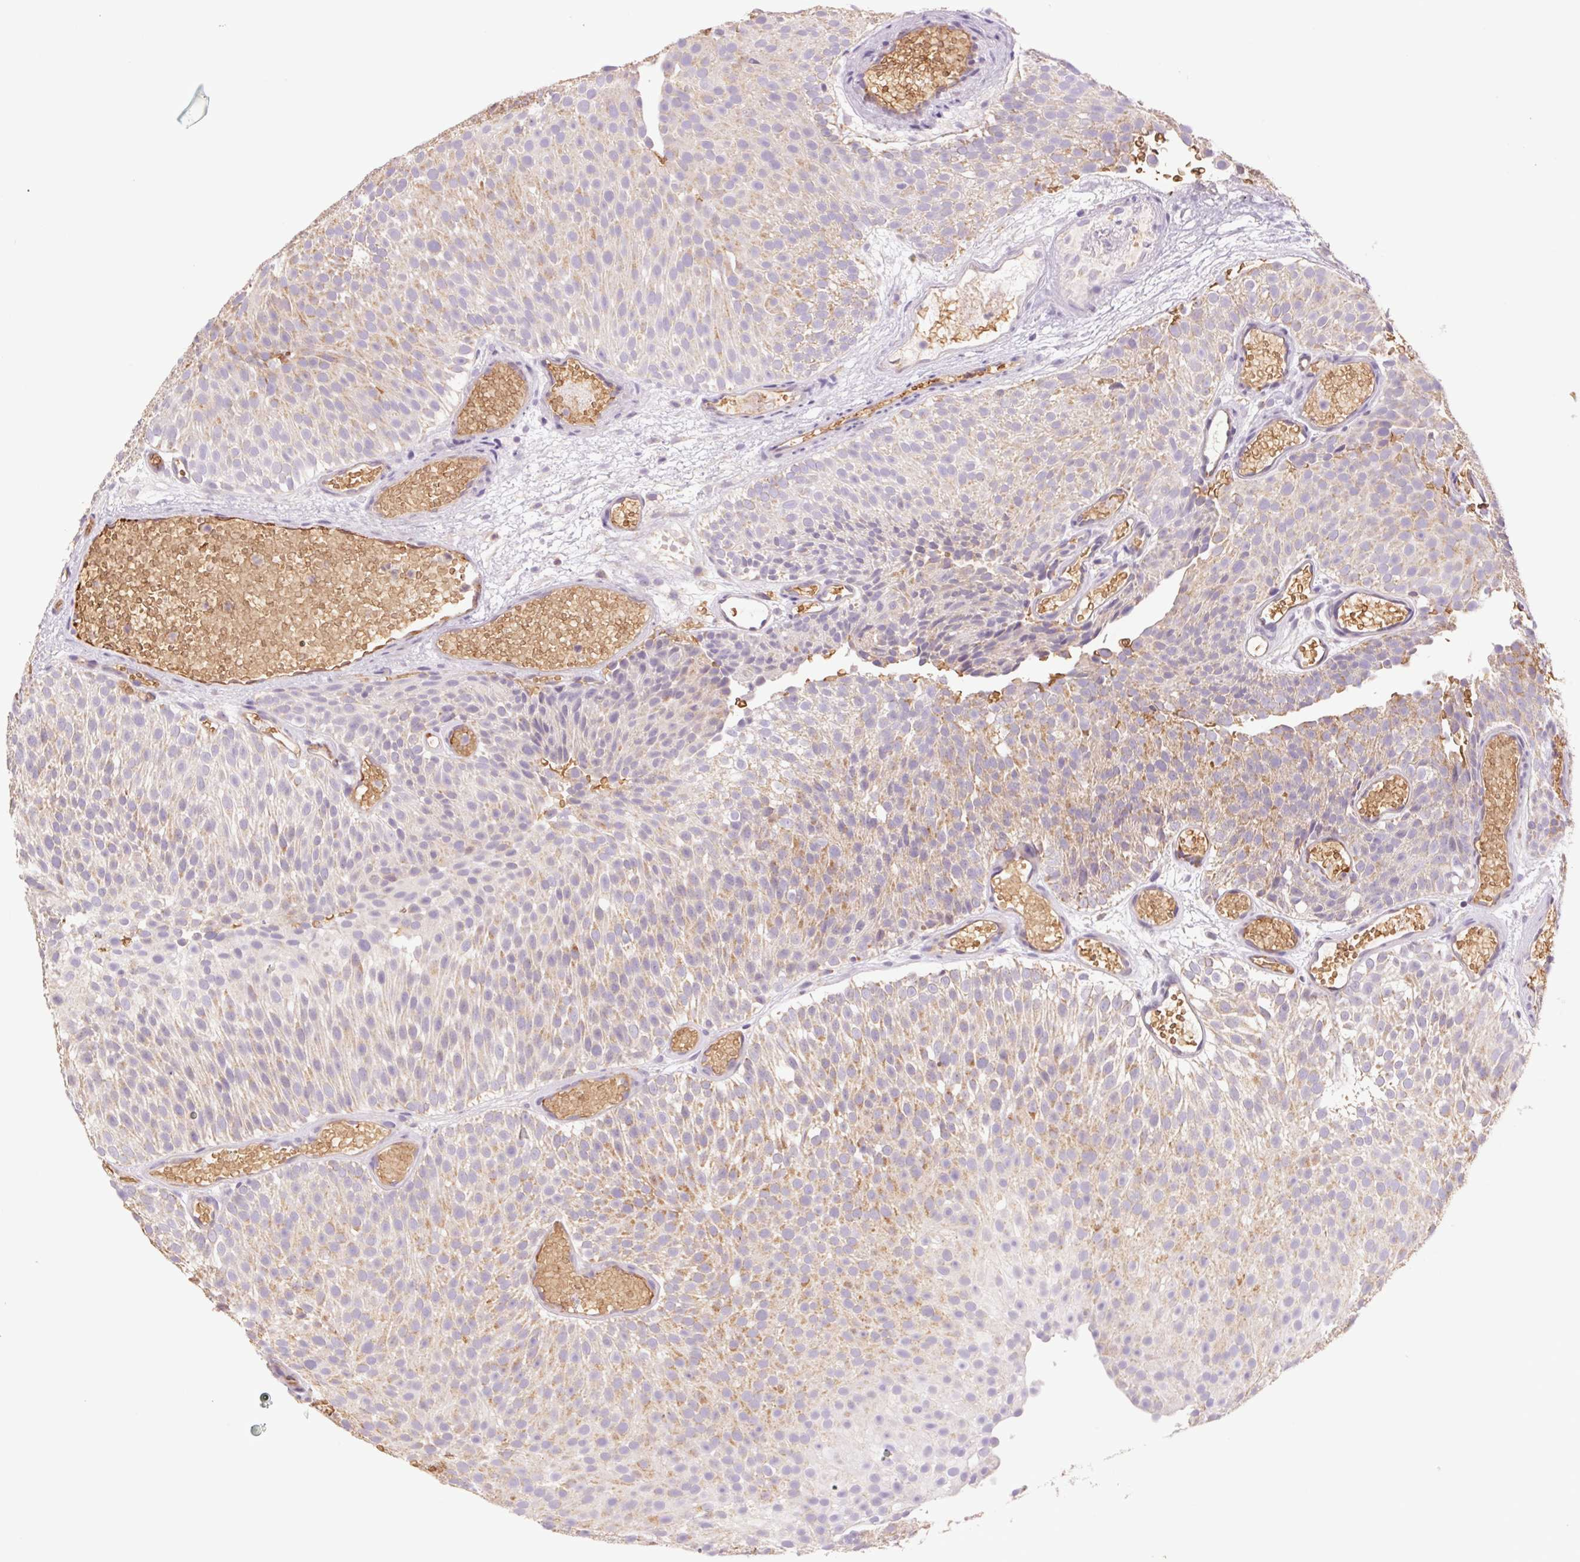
{"staining": {"intensity": "weak", "quantity": "25%-75%", "location": "cytoplasmic/membranous"}, "tissue": "urothelial cancer", "cell_type": "Tumor cells", "image_type": "cancer", "snomed": [{"axis": "morphology", "description": "Urothelial carcinoma, Low grade"}, {"axis": "topography", "description": "Urinary bladder"}], "caption": "Tumor cells reveal low levels of weak cytoplasmic/membranous positivity in about 25%-75% of cells in urothelial cancer.", "gene": "IGFL3", "patient": {"sex": "male", "age": 78}}